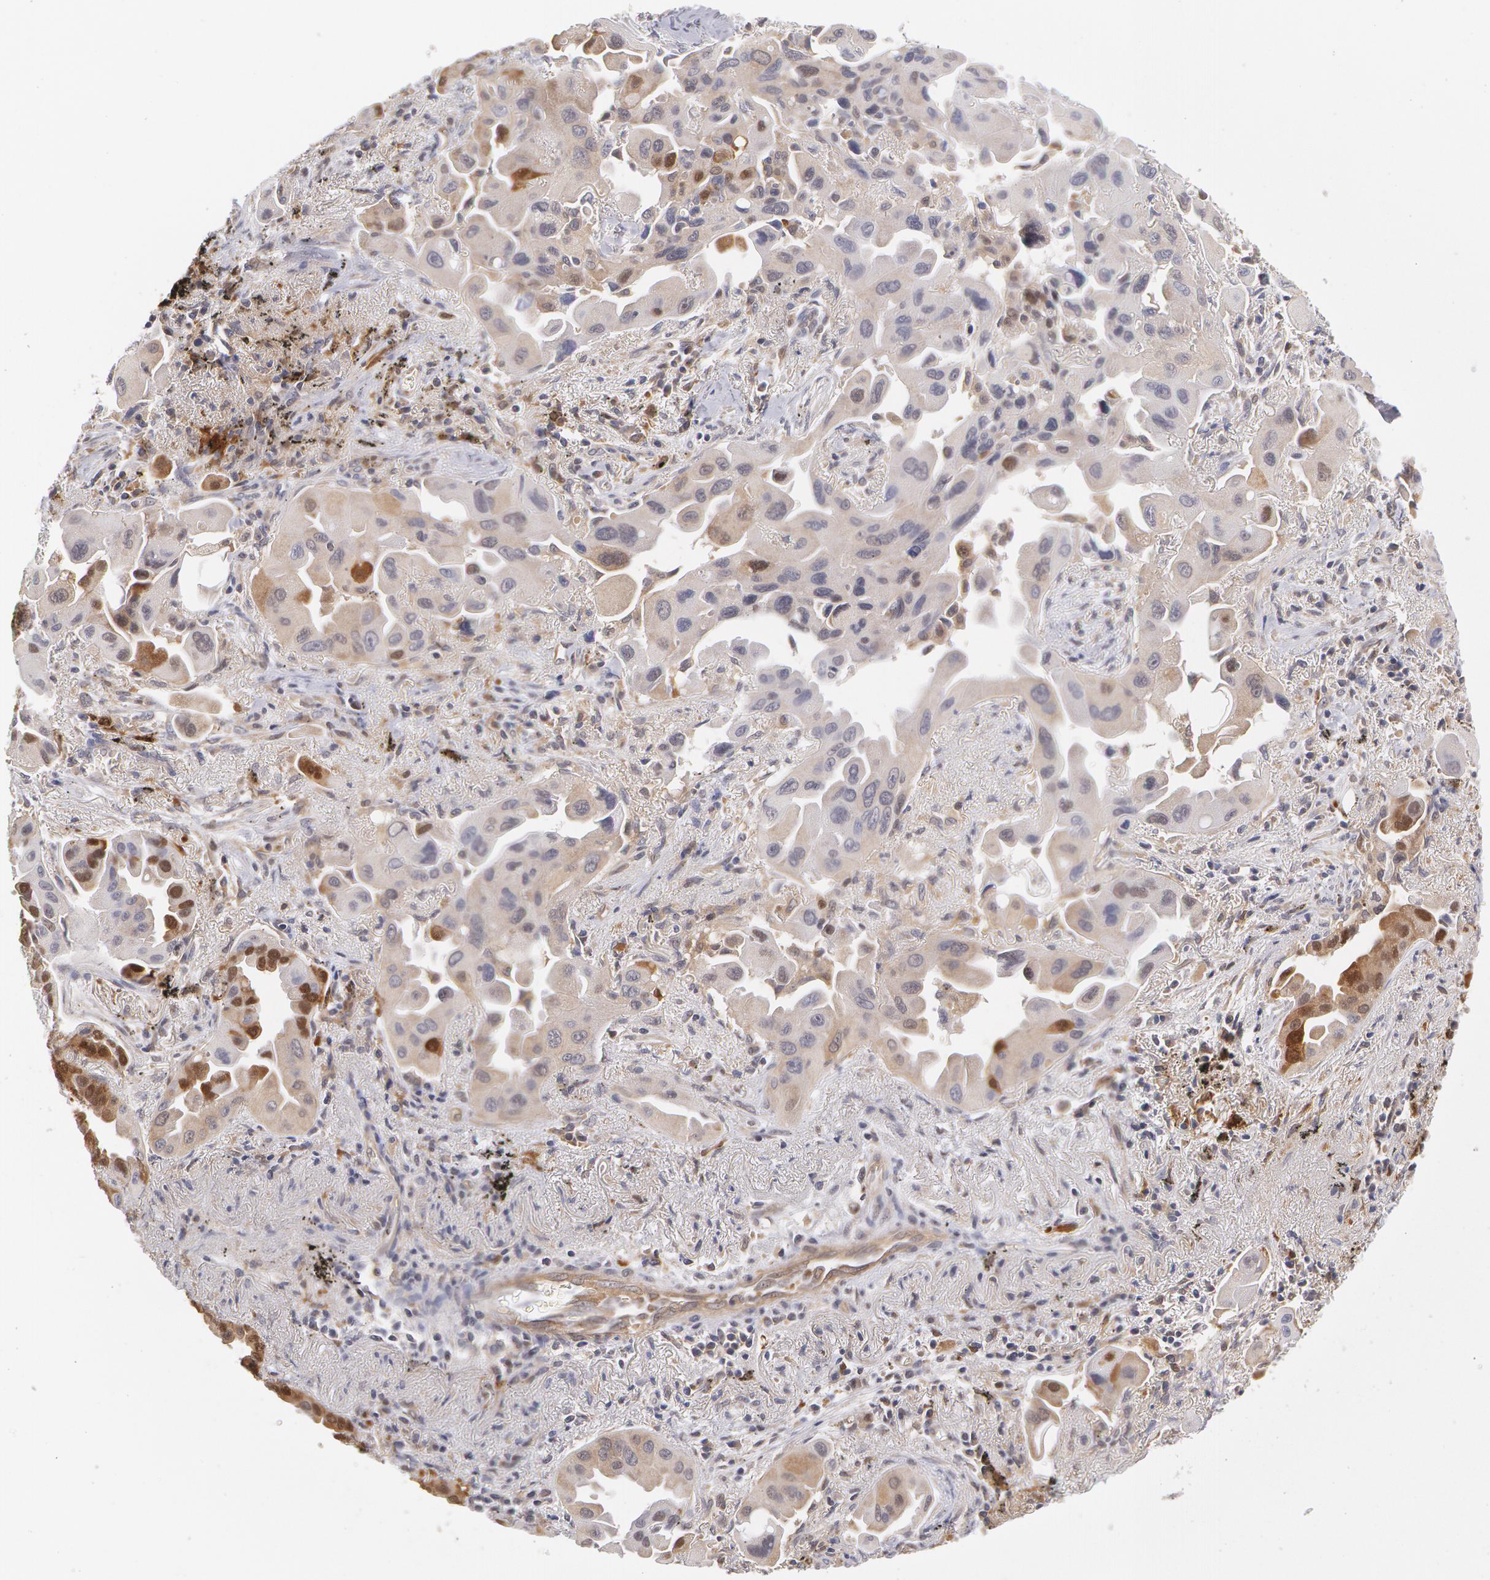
{"staining": {"intensity": "moderate", "quantity": "<25%", "location": "cytoplasmic/membranous,nuclear"}, "tissue": "lung cancer", "cell_type": "Tumor cells", "image_type": "cancer", "snomed": [{"axis": "morphology", "description": "Adenocarcinoma, NOS"}, {"axis": "topography", "description": "Lung"}], "caption": "Human lung adenocarcinoma stained for a protein (brown) exhibits moderate cytoplasmic/membranous and nuclear positive expression in about <25% of tumor cells.", "gene": "TXNRD1", "patient": {"sex": "male", "age": 68}}